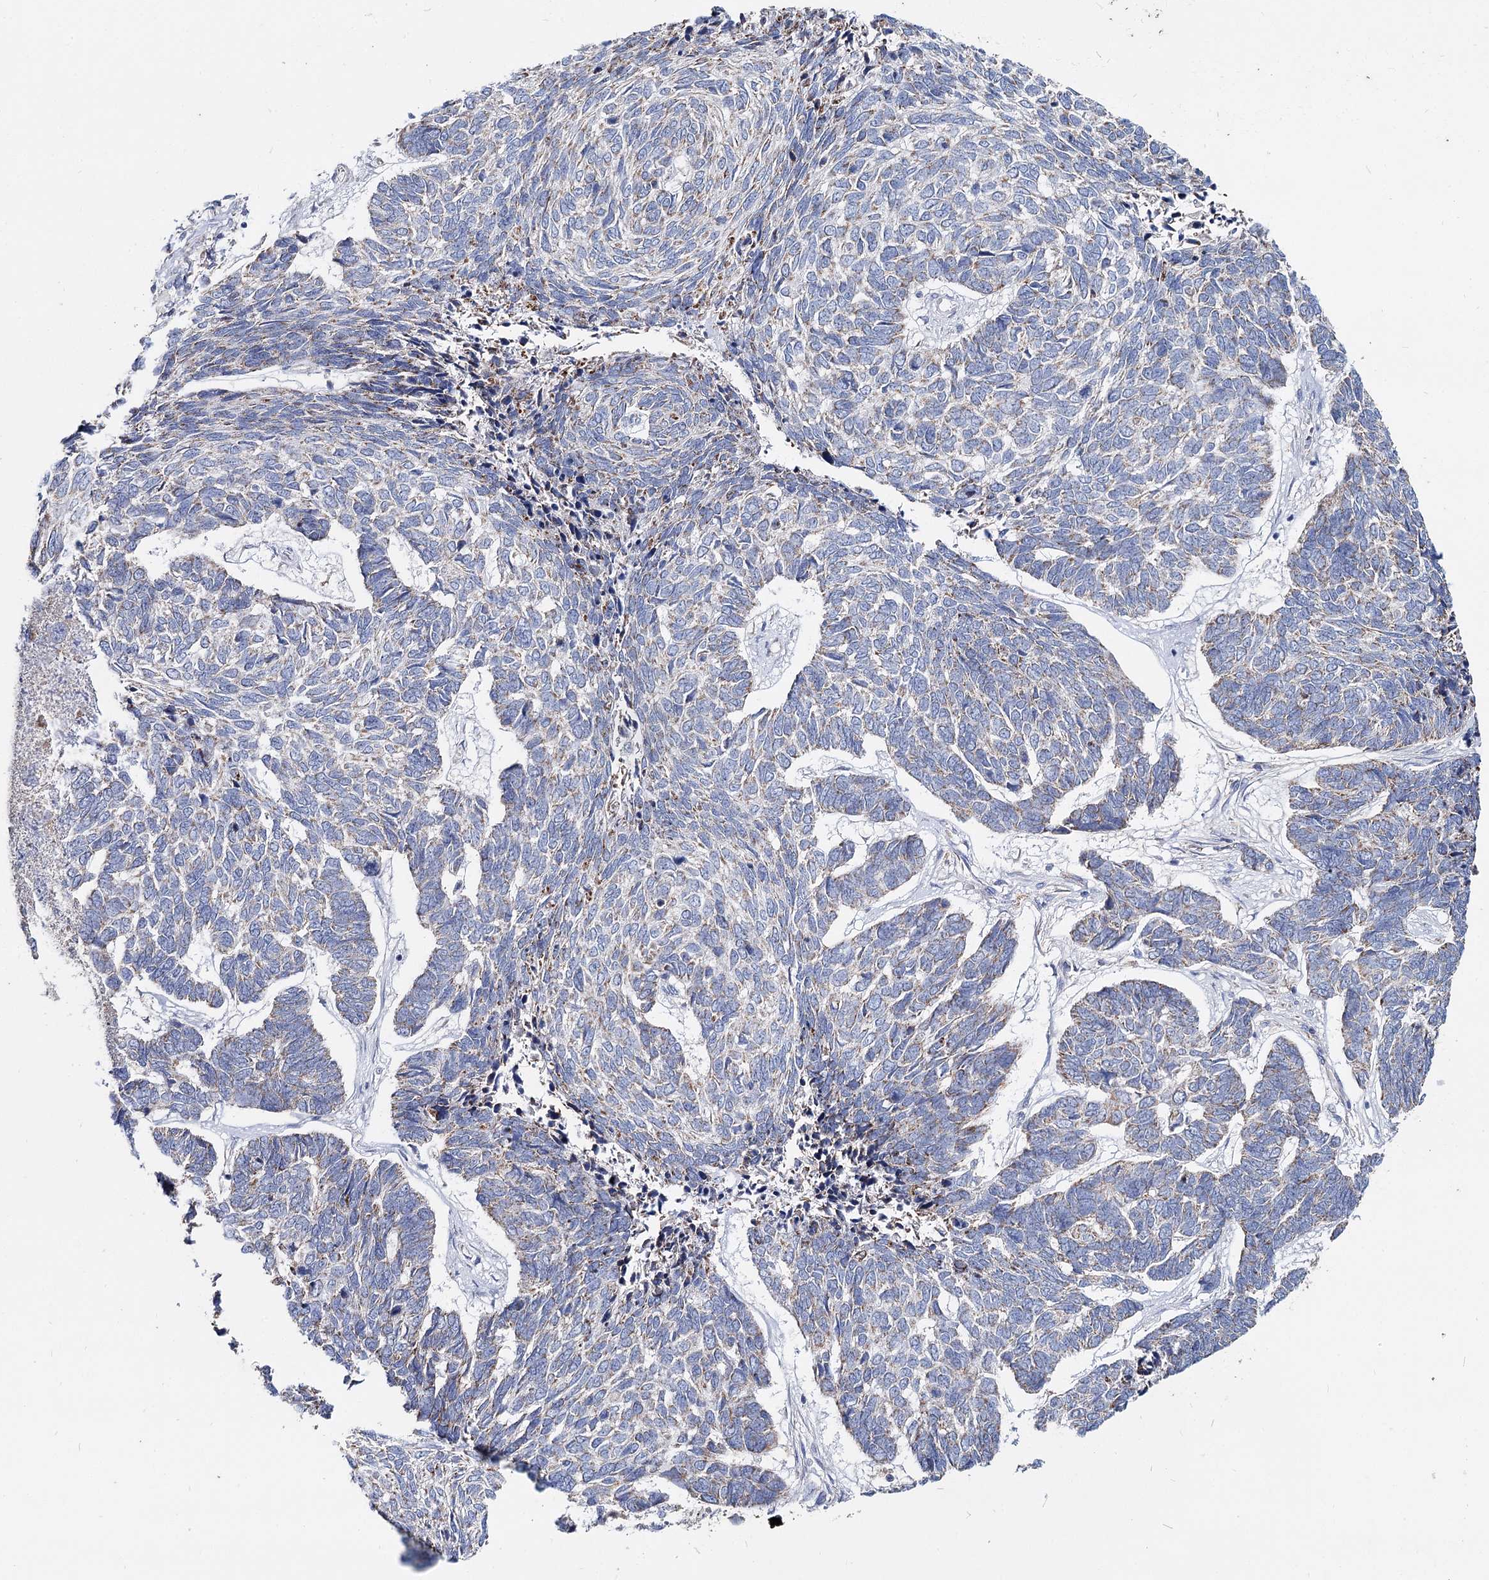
{"staining": {"intensity": "negative", "quantity": "none", "location": "none"}, "tissue": "skin cancer", "cell_type": "Tumor cells", "image_type": "cancer", "snomed": [{"axis": "morphology", "description": "Basal cell carcinoma"}, {"axis": "topography", "description": "Skin"}], "caption": "This is an immunohistochemistry (IHC) histopathology image of basal cell carcinoma (skin). There is no expression in tumor cells.", "gene": "MCCC2", "patient": {"sex": "female", "age": 65}}